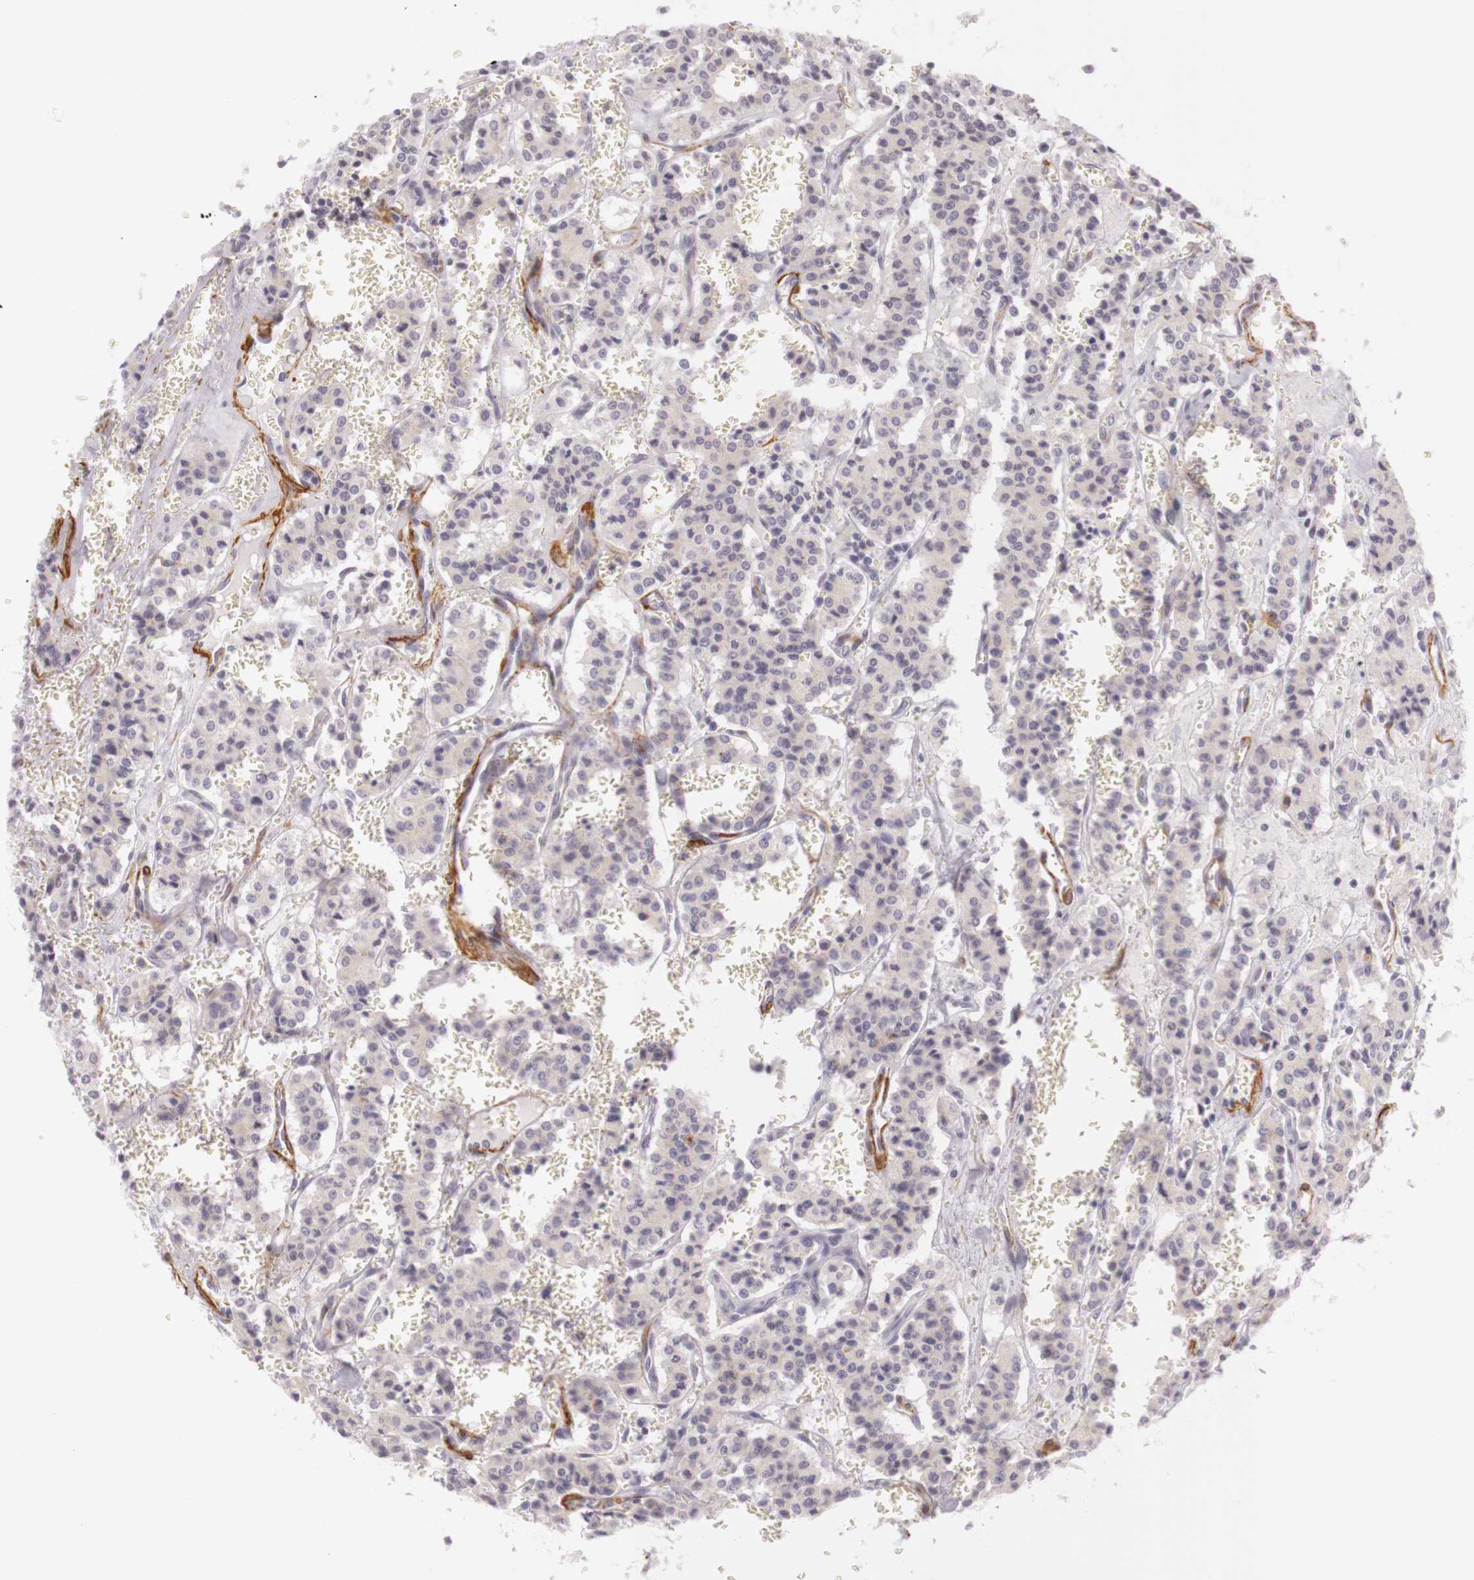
{"staining": {"intensity": "weak", "quantity": ">75%", "location": "cytoplasmic/membranous"}, "tissue": "carcinoid", "cell_type": "Tumor cells", "image_type": "cancer", "snomed": [{"axis": "morphology", "description": "Carcinoid, malignant, NOS"}, {"axis": "topography", "description": "Bronchus"}], "caption": "Human carcinoid stained for a protein (brown) shows weak cytoplasmic/membranous positive positivity in about >75% of tumor cells.", "gene": "CNTN2", "patient": {"sex": "male", "age": 55}}